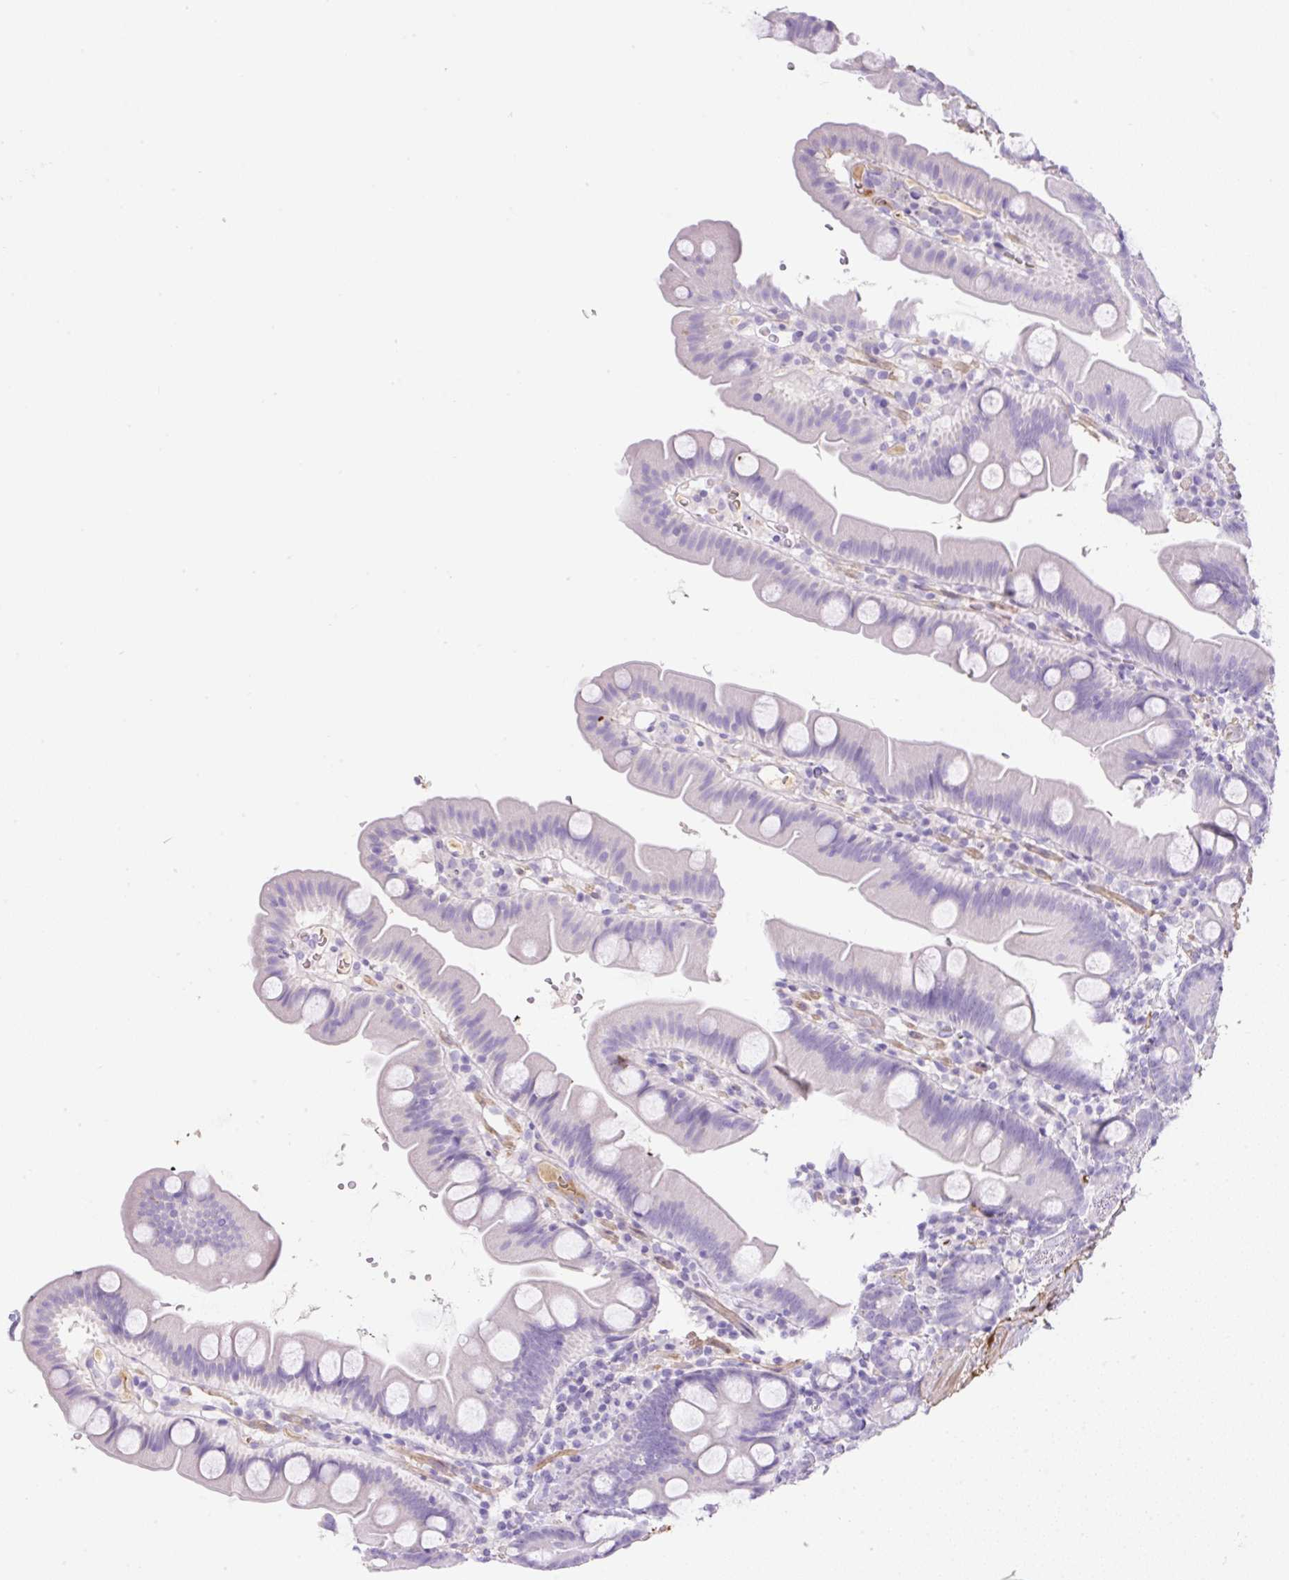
{"staining": {"intensity": "negative", "quantity": "none", "location": "none"}, "tissue": "small intestine", "cell_type": "Glandular cells", "image_type": "normal", "snomed": [{"axis": "morphology", "description": "Normal tissue, NOS"}, {"axis": "topography", "description": "Small intestine"}], "caption": "Glandular cells show no significant expression in unremarkable small intestine. (DAB (3,3'-diaminobenzidine) immunohistochemistry visualized using brightfield microscopy, high magnification).", "gene": "TDRD15", "patient": {"sex": "female", "age": 68}}